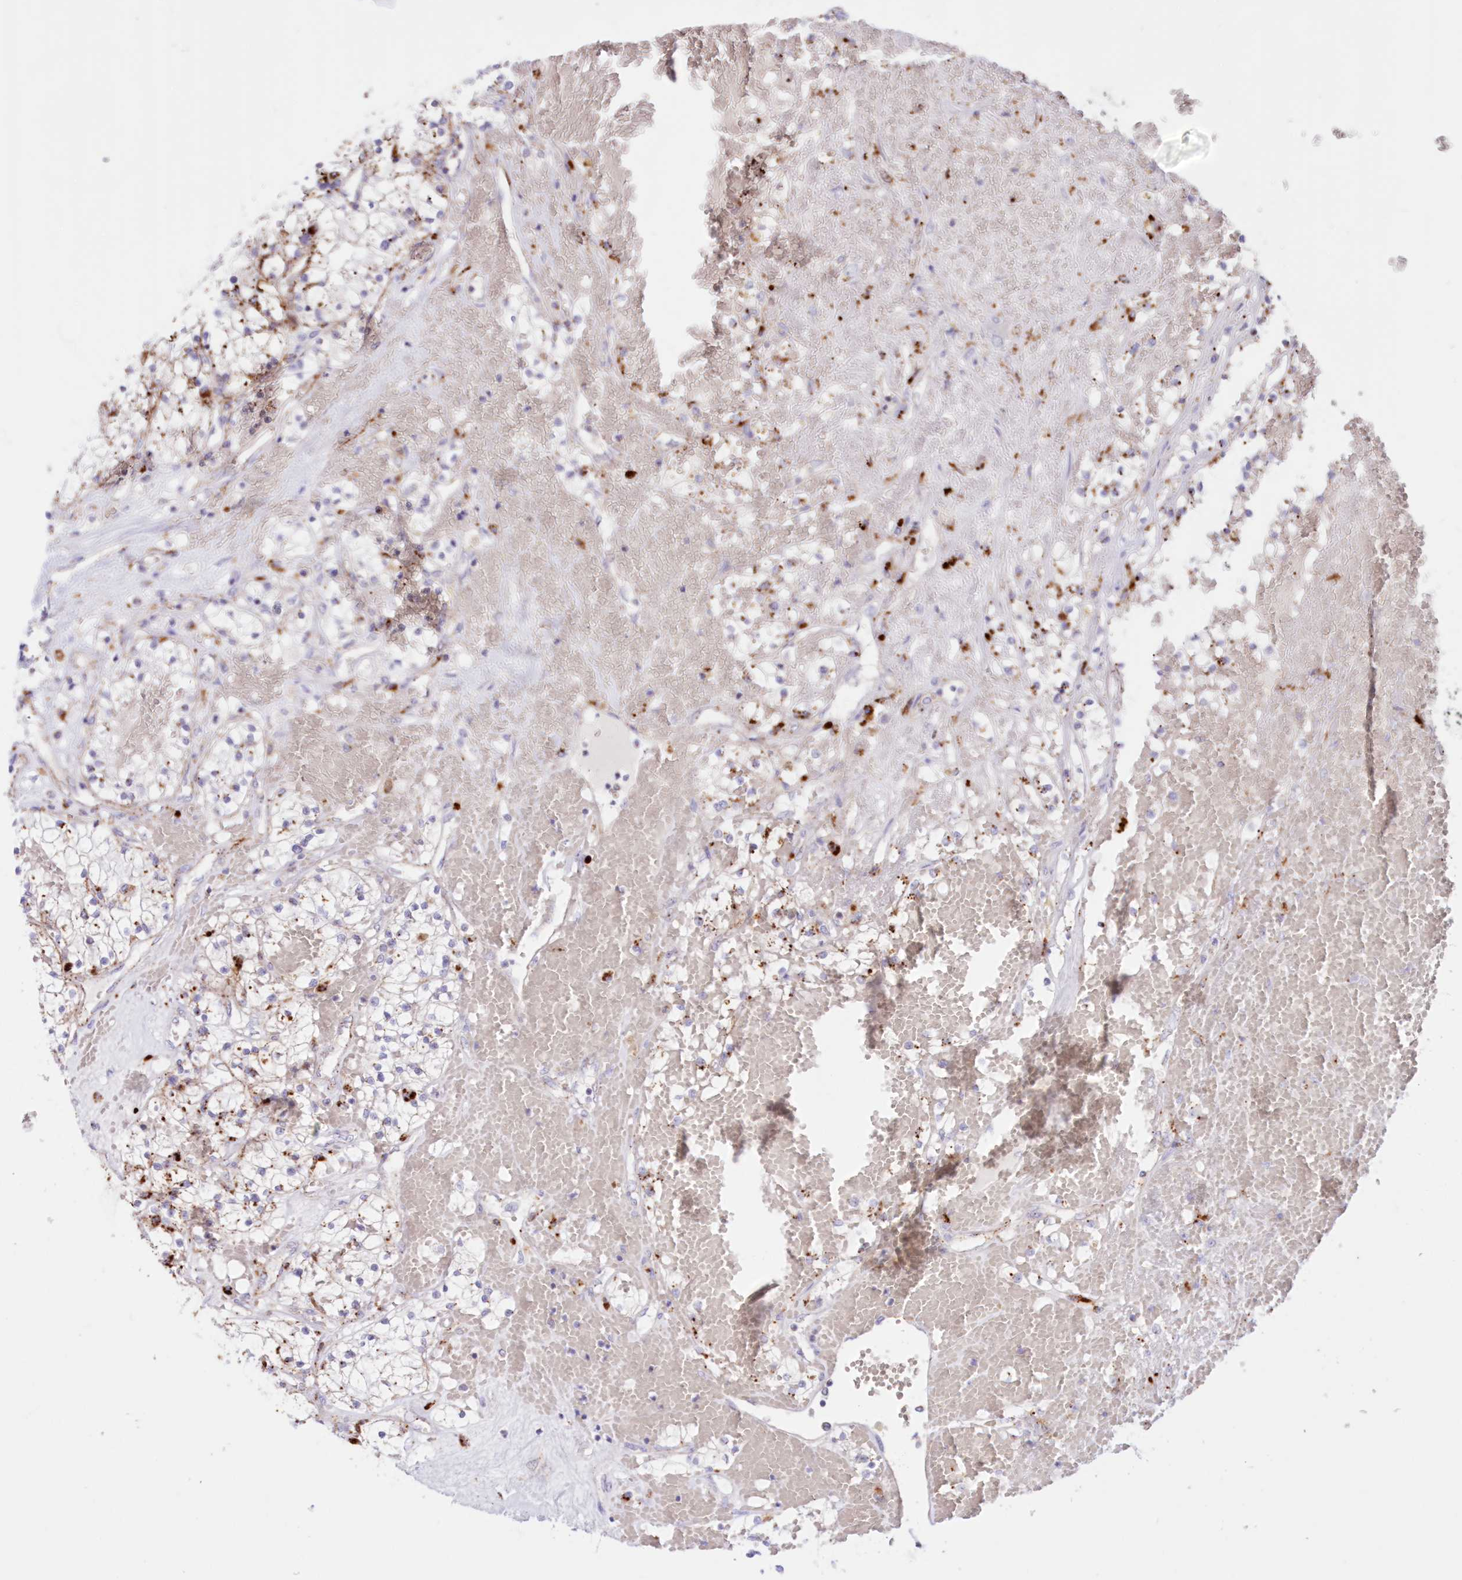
{"staining": {"intensity": "moderate", "quantity": "<25%", "location": "cytoplasmic/membranous"}, "tissue": "renal cancer", "cell_type": "Tumor cells", "image_type": "cancer", "snomed": [{"axis": "morphology", "description": "Normal tissue, NOS"}, {"axis": "morphology", "description": "Adenocarcinoma, NOS"}, {"axis": "topography", "description": "Kidney"}], "caption": "A high-resolution image shows immunohistochemistry (IHC) staining of renal adenocarcinoma, which exhibits moderate cytoplasmic/membranous expression in approximately <25% of tumor cells.", "gene": "TPP1", "patient": {"sex": "male", "age": 68}}